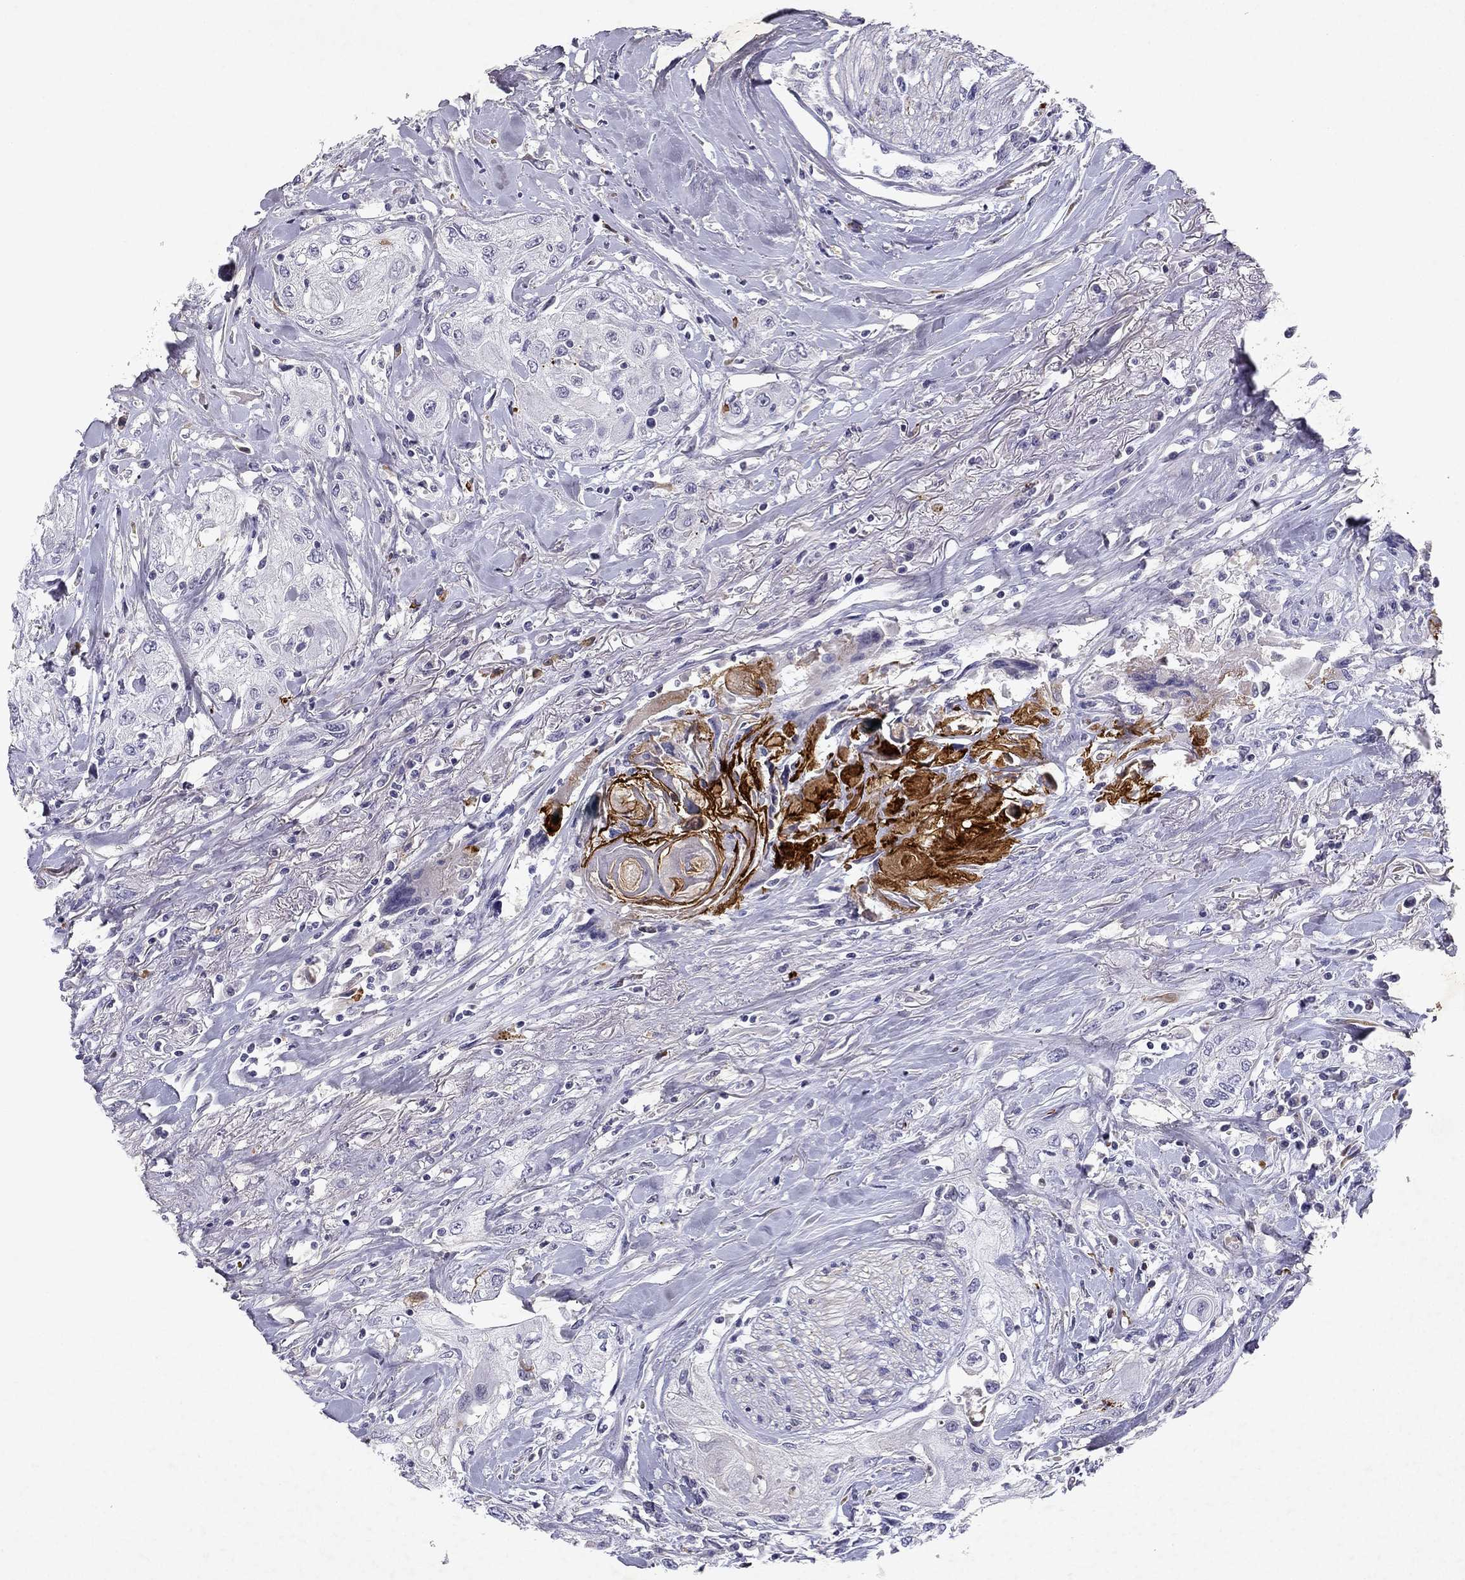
{"staining": {"intensity": "negative", "quantity": "none", "location": "none"}, "tissue": "head and neck cancer", "cell_type": "Tumor cells", "image_type": "cancer", "snomed": [{"axis": "morphology", "description": "Normal tissue, NOS"}, {"axis": "morphology", "description": "Squamous cell carcinoma, NOS"}, {"axis": "topography", "description": "Oral tissue"}, {"axis": "topography", "description": "Peripheral nerve tissue"}, {"axis": "topography", "description": "Head-Neck"}], "caption": "There is no significant expression in tumor cells of squamous cell carcinoma (head and neck).", "gene": "SLC6A4", "patient": {"sex": "female", "age": 59}}